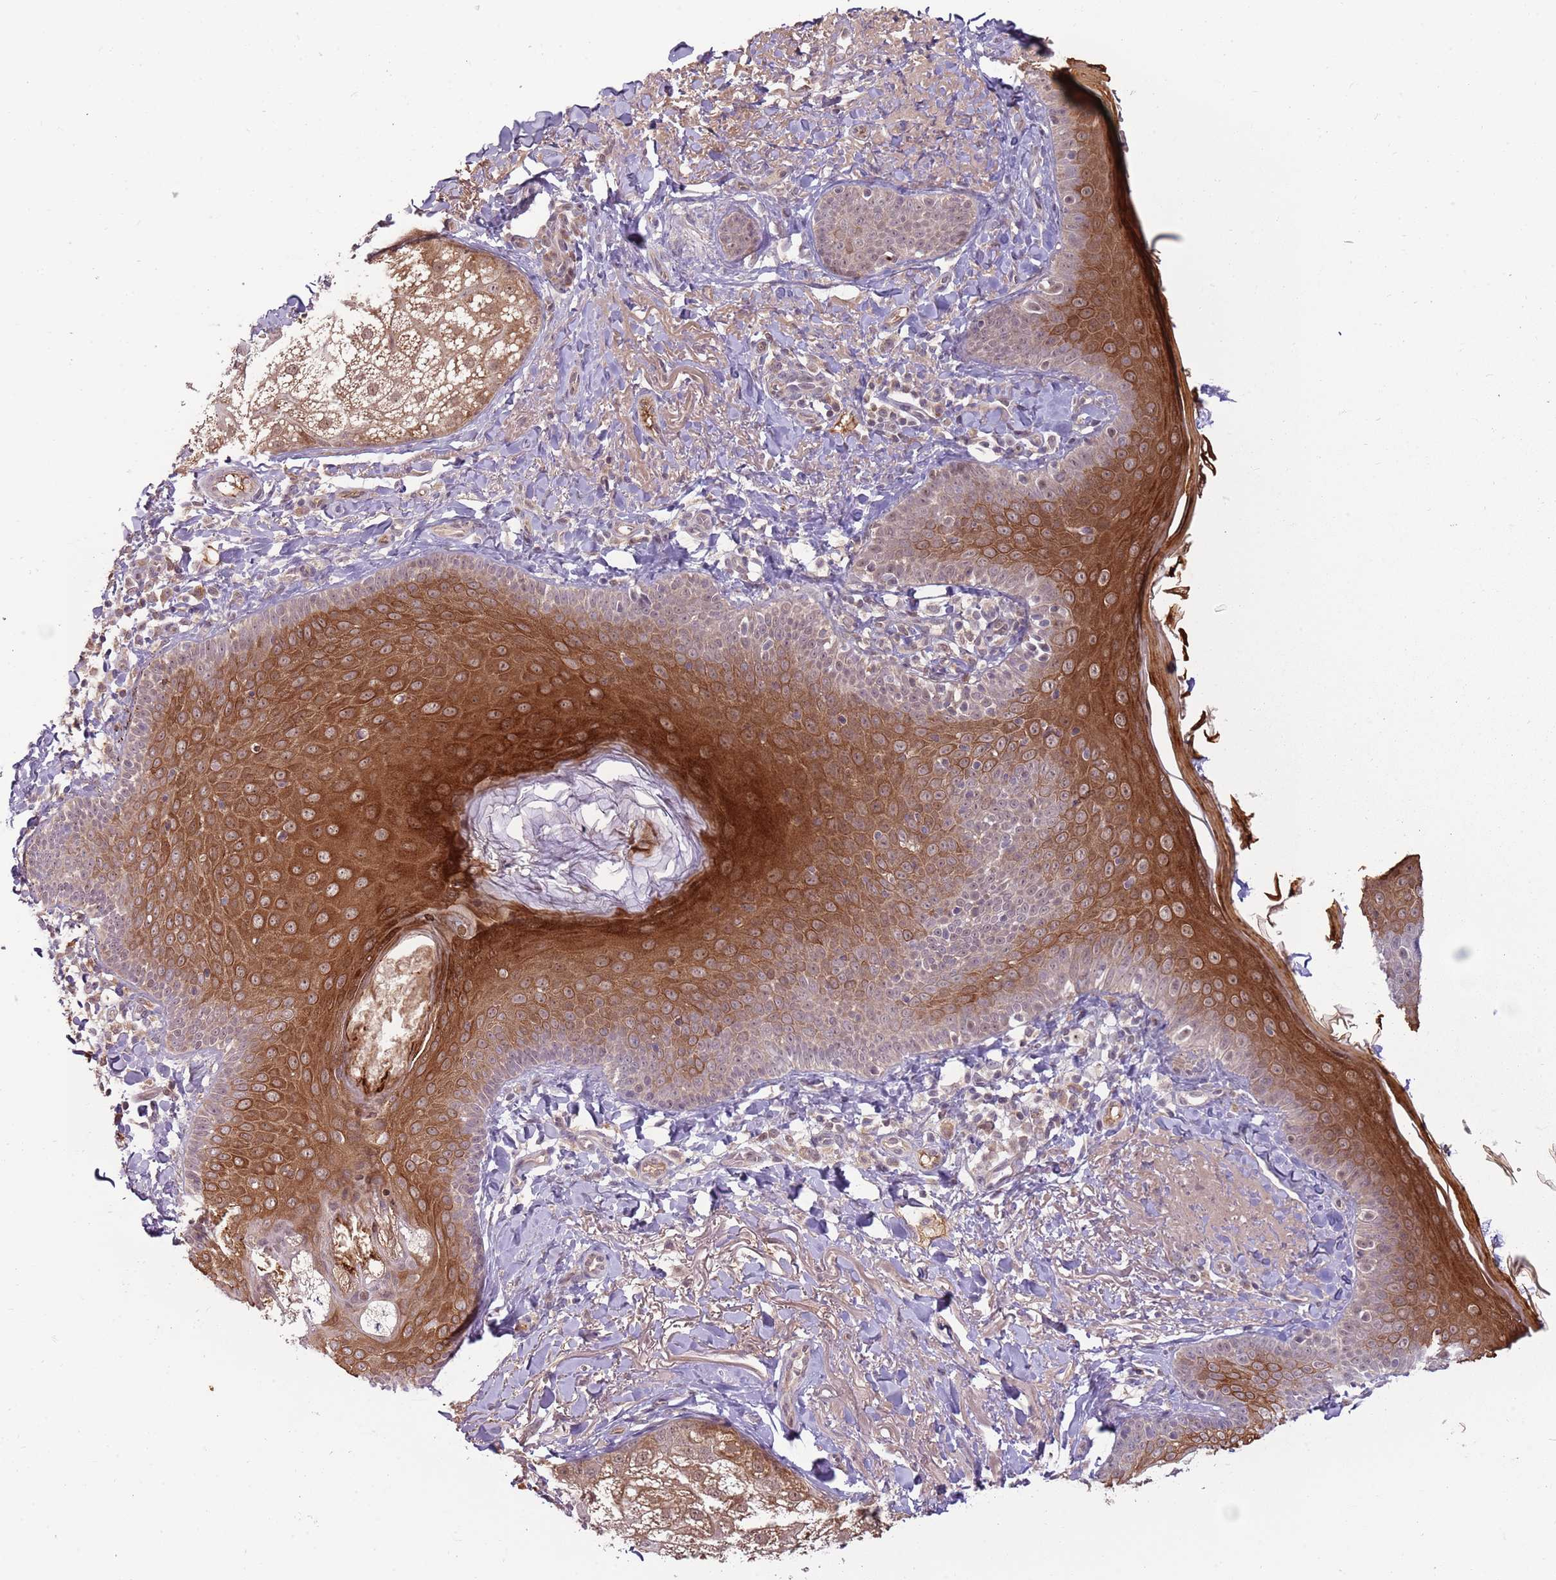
{"staining": {"intensity": "weak", "quantity": ">75%", "location": "cytoplasmic/membranous,nuclear"}, "tissue": "skin", "cell_type": "Fibroblasts", "image_type": "normal", "snomed": [{"axis": "morphology", "description": "Normal tissue, NOS"}, {"axis": "topography", "description": "Skin"}], "caption": "Protein expression analysis of unremarkable skin displays weak cytoplasmic/membranous,nuclear expression in about >75% of fibroblasts. Nuclei are stained in blue.", "gene": "NBPF4", "patient": {"sex": "male", "age": 57}}